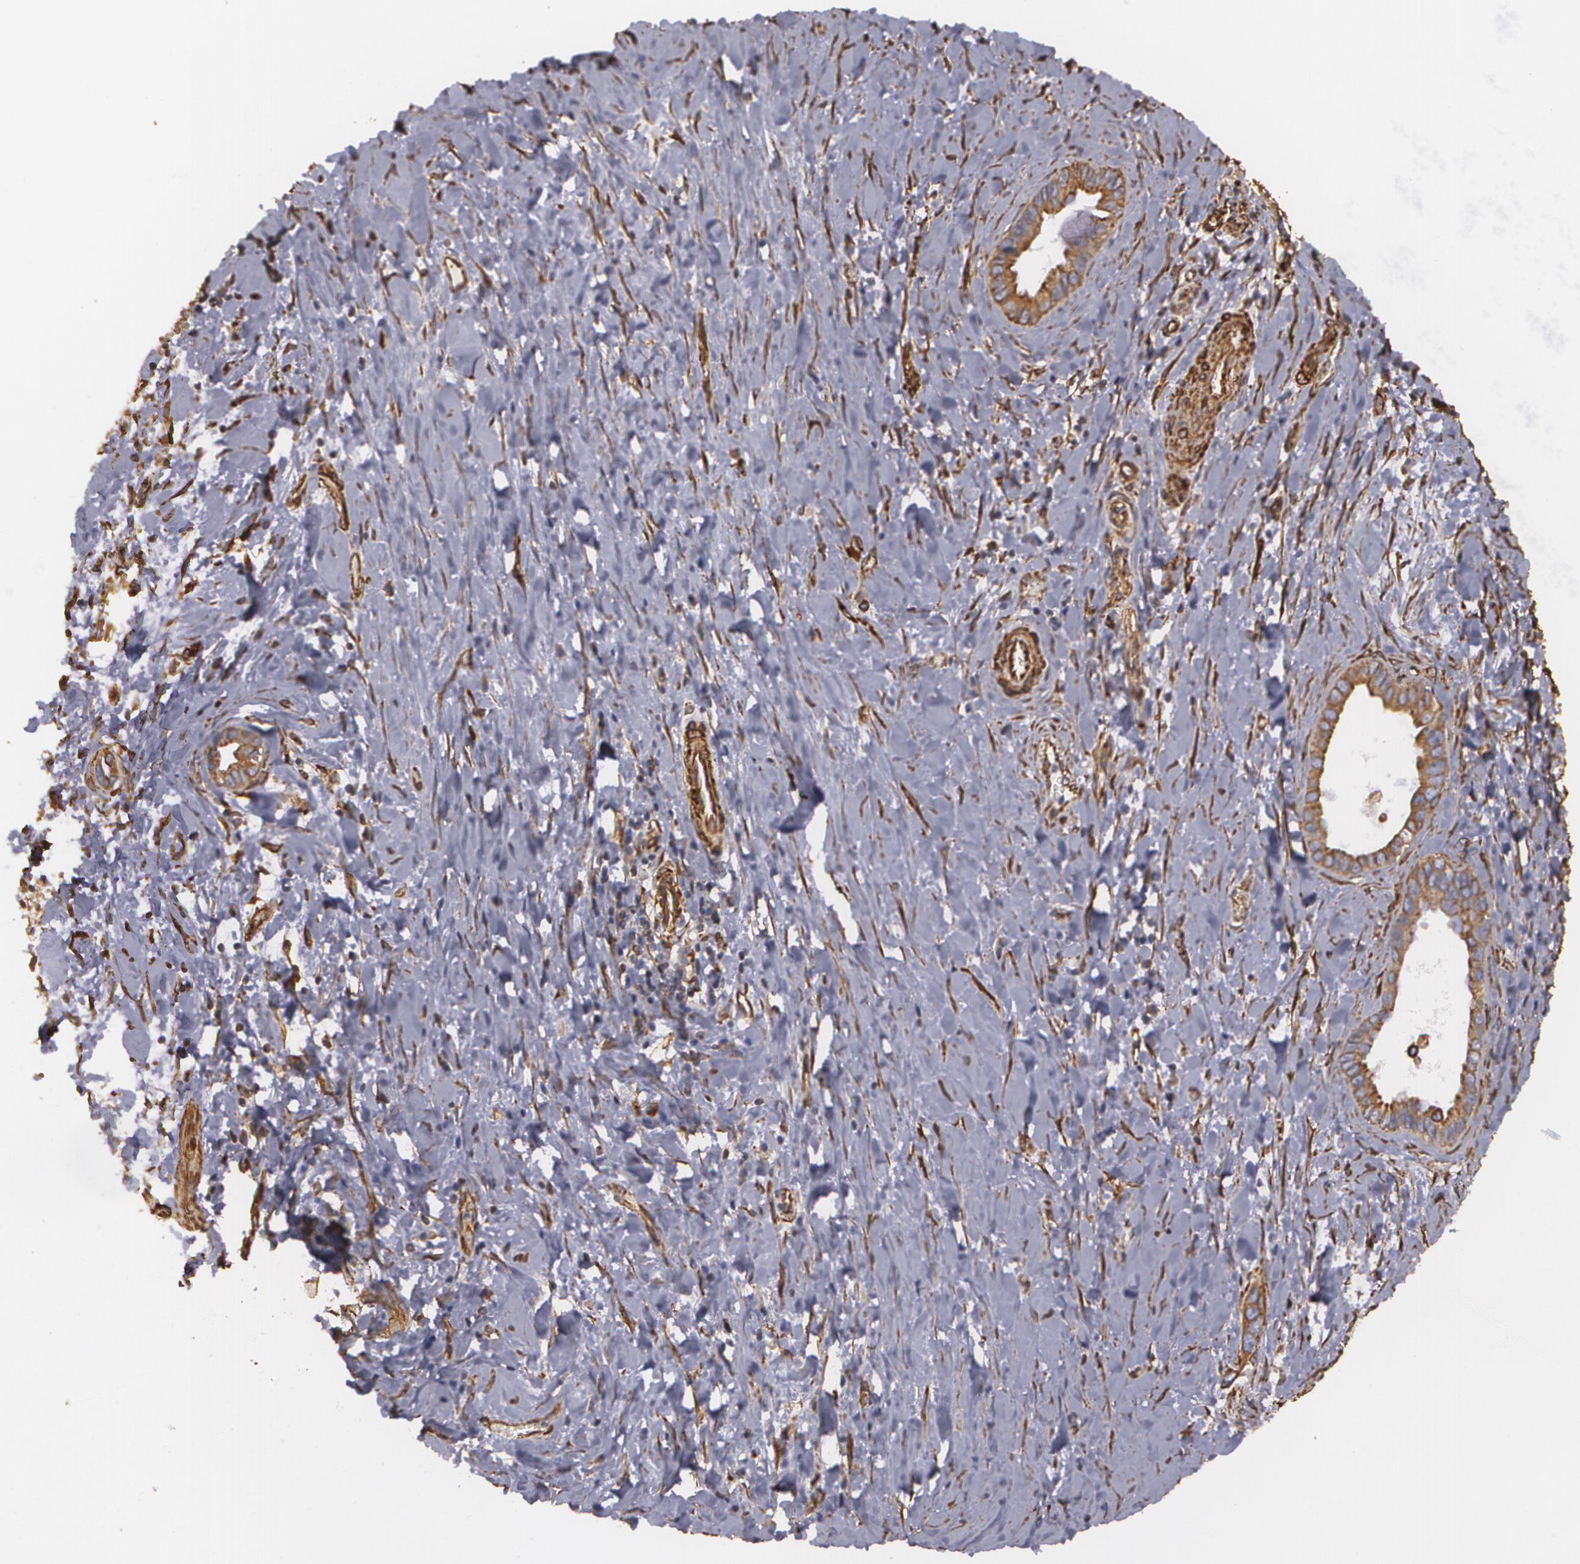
{"staining": {"intensity": "moderate", "quantity": ">75%", "location": "cytoplasmic/membranous"}, "tissue": "liver cancer", "cell_type": "Tumor cells", "image_type": "cancer", "snomed": [{"axis": "morphology", "description": "Cholangiocarcinoma"}, {"axis": "topography", "description": "Liver"}], "caption": "The histopathology image exhibits a brown stain indicating the presence of a protein in the cytoplasmic/membranous of tumor cells in liver cancer (cholangiocarcinoma).", "gene": "CYB5R3", "patient": {"sex": "female", "age": 65}}